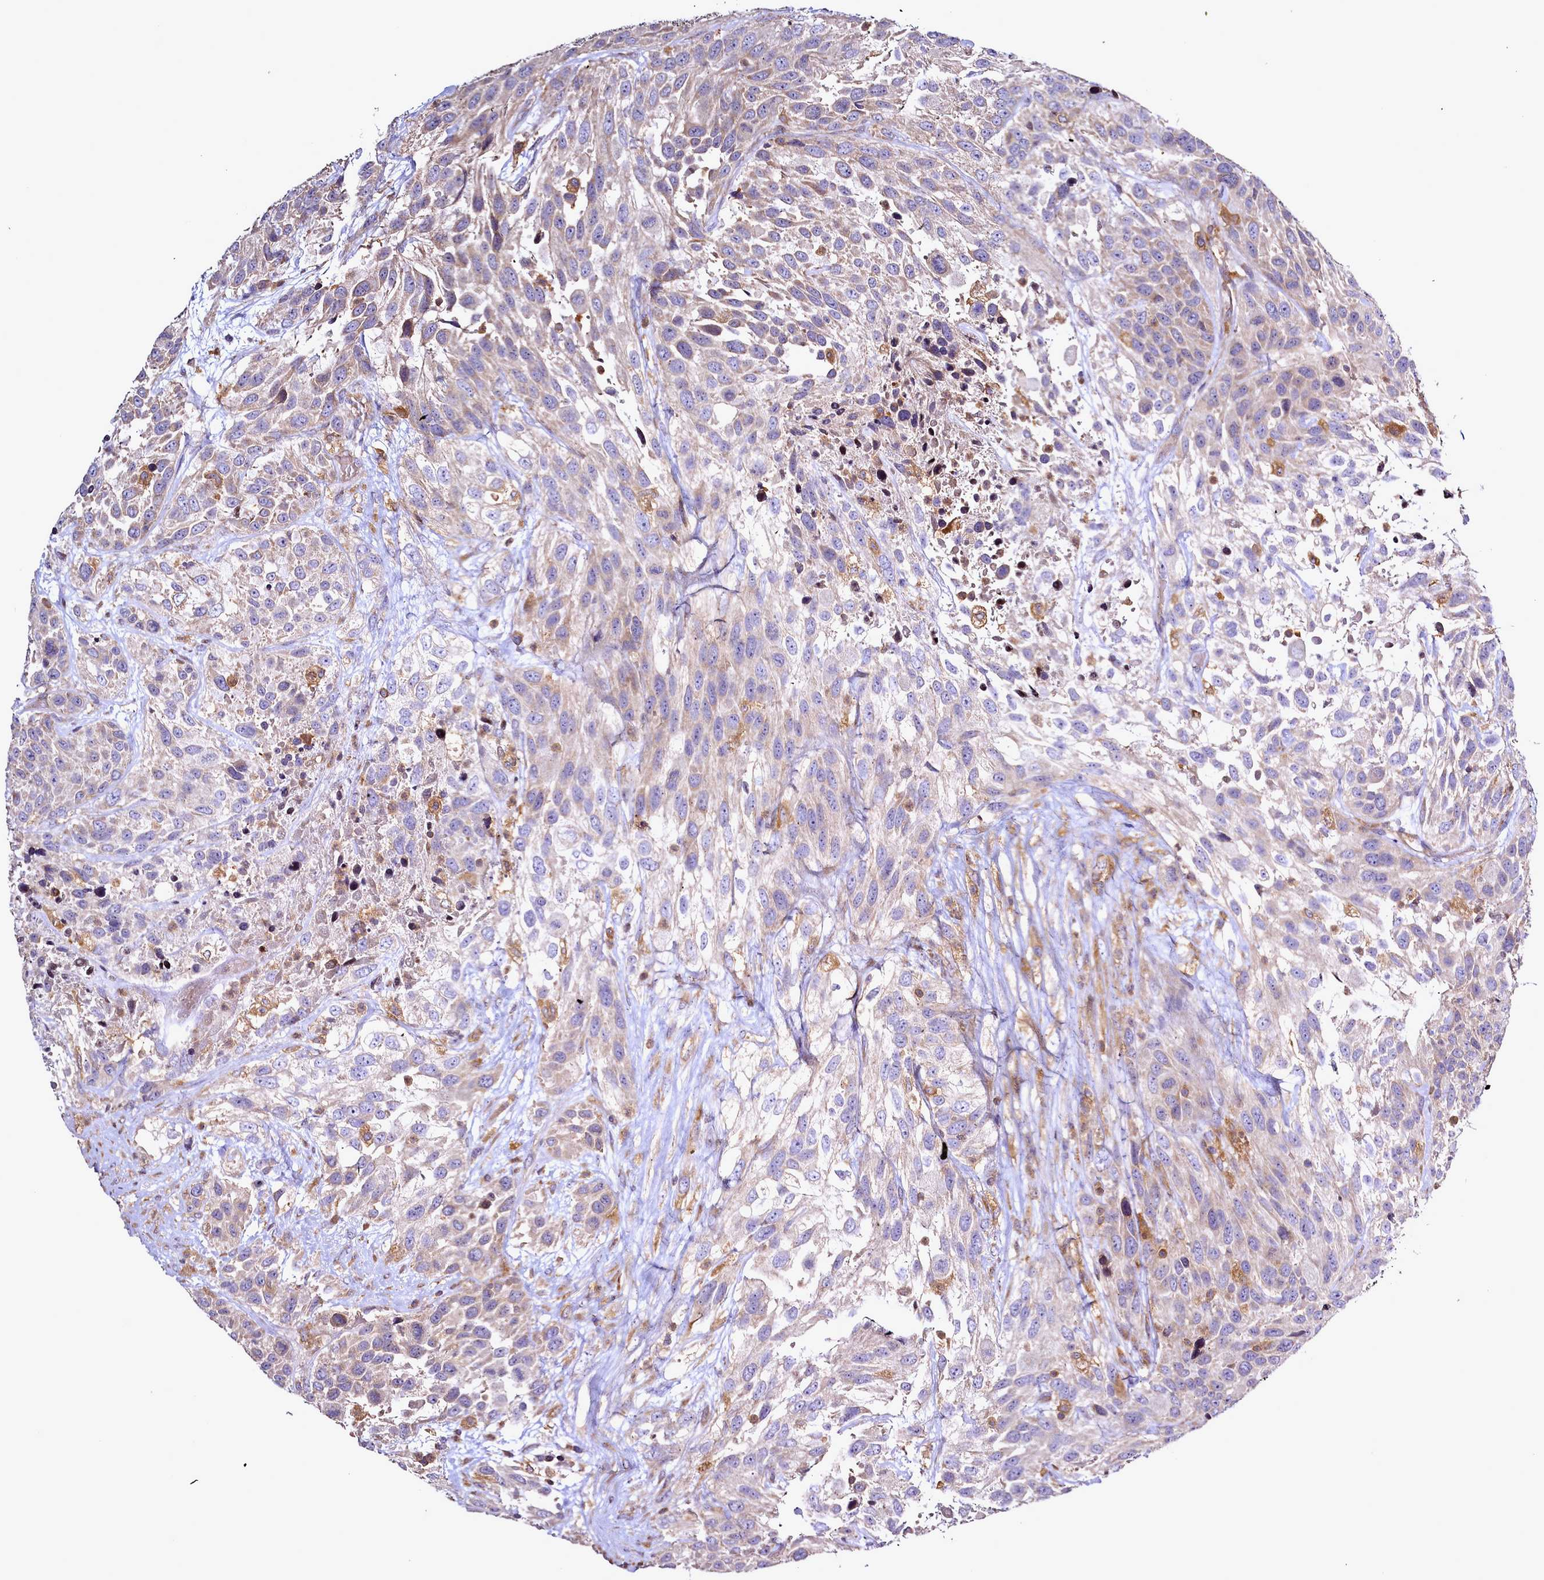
{"staining": {"intensity": "weak", "quantity": "25%-75%", "location": "cytoplasmic/membranous"}, "tissue": "urothelial cancer", "cell_type": "Tumor cells", "image_type": "cancer", "snomed": [{"axis": "morphology", "description": "Urothelial carcinoma, High grade"}, {"axis": "topography", "description": "Urinary bladder"}], "caption": "The micrograph exhibits a brown stain indicating the presence of a protein in the cytoplasmic/membranous of tumor cells in high-grade urothelial carcinoma. The staining was performed using DAB to visualize the protein expression in brown, while the nuclei were stained in blue with hematoxylin (Magnification: 20x).", "gene": "NCKAP1L", "patient": {"sex": "female", "age": 70}}